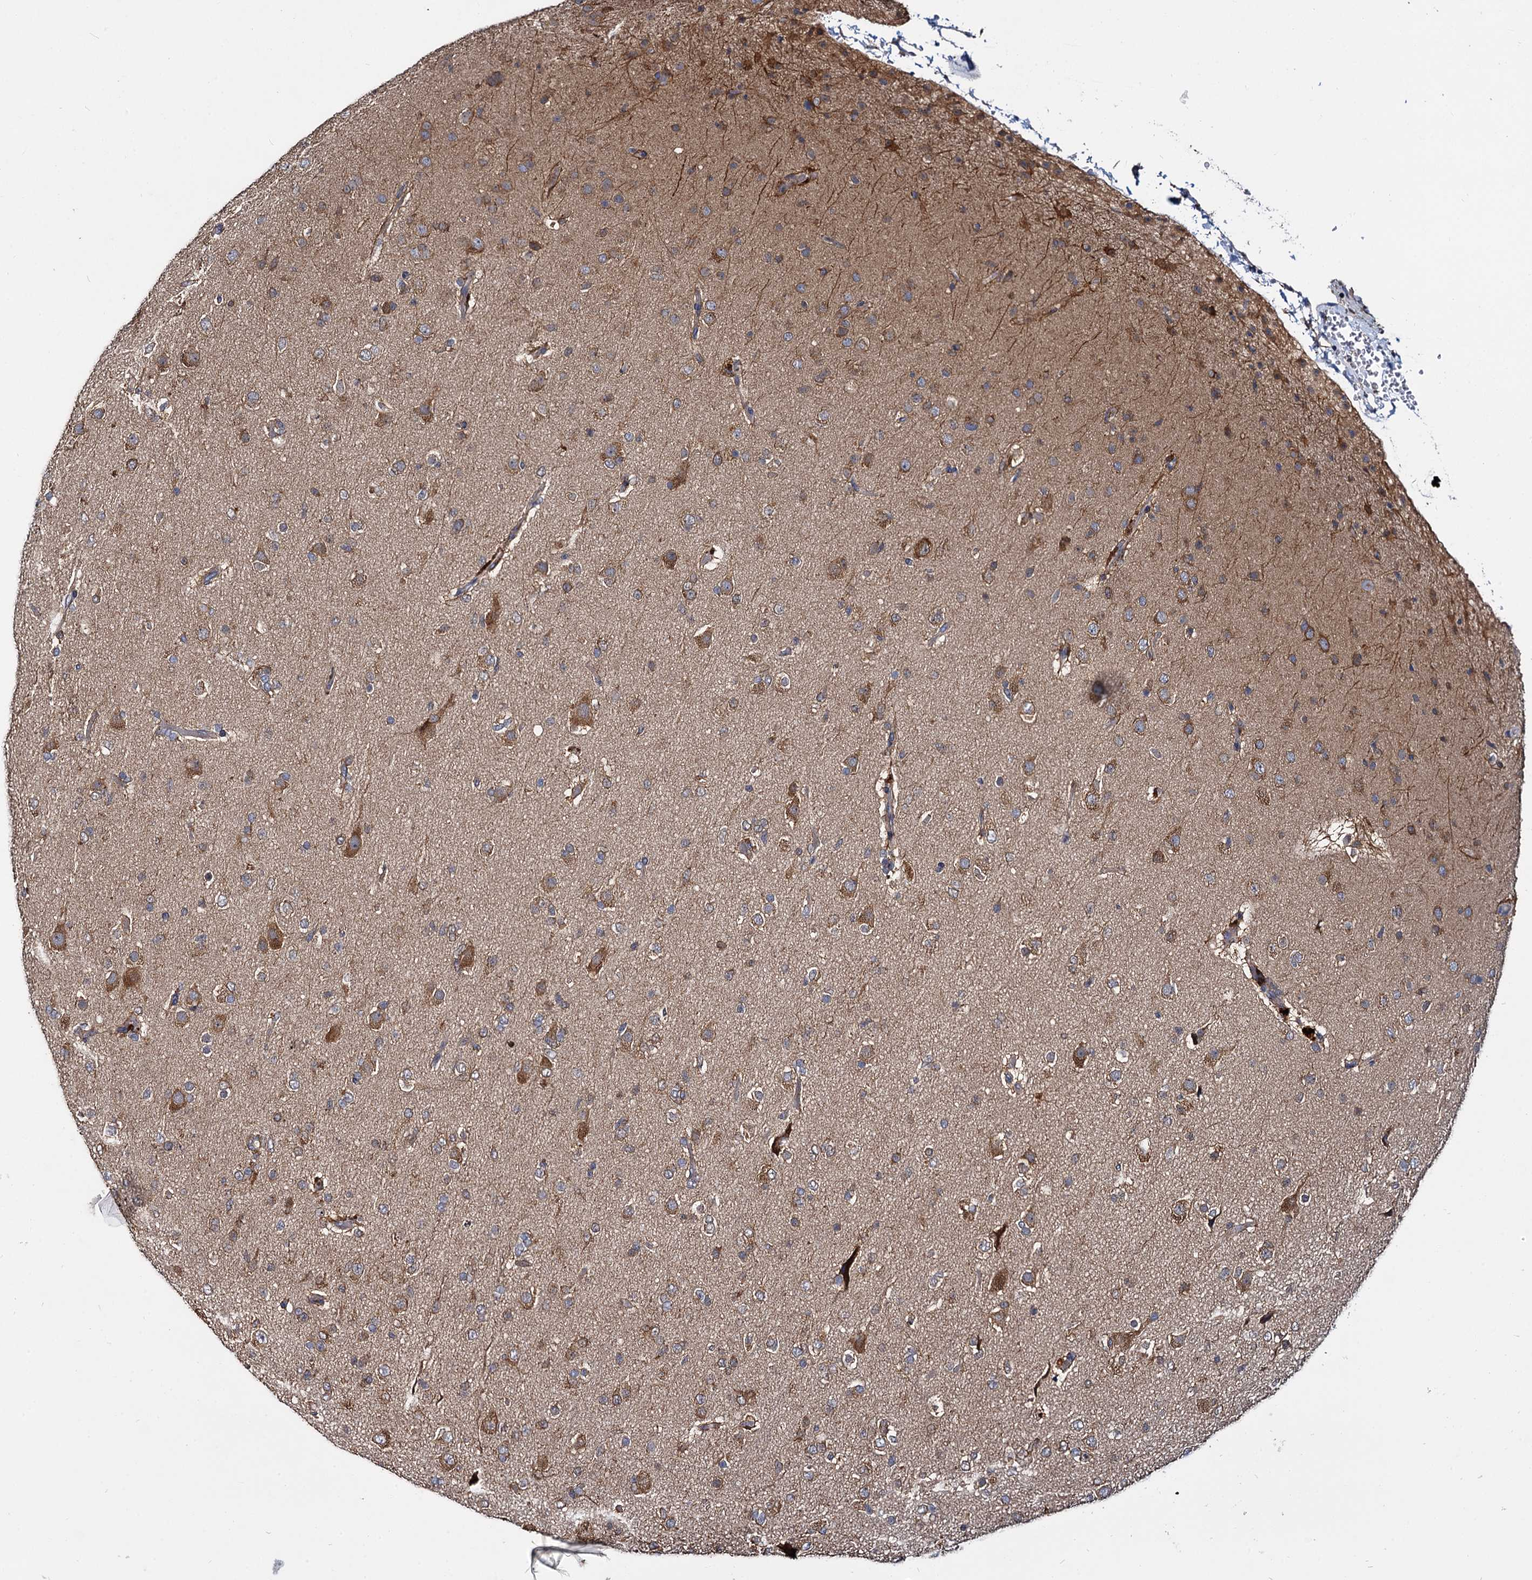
{"staining": {"intensity": "moderate", "quantity": "25%-75%", "location": "cytoplasmic/membranous"}, "tissue": "glioma", "cell_type": "Tumor cells", "image_type": "cancer", "snomed": [{"axis": "morphology", "description": "Glioma, malignant, Low grade"}, {"axis": "topography", "description": "Brain"}], "caption": "A photomicrograph of glioma stained for a protein displays moderate cytoplasmic/membranous brown staining in tumor cells.", "gene": "CEP192", "patient": {"sex": "male", "age": 65}}